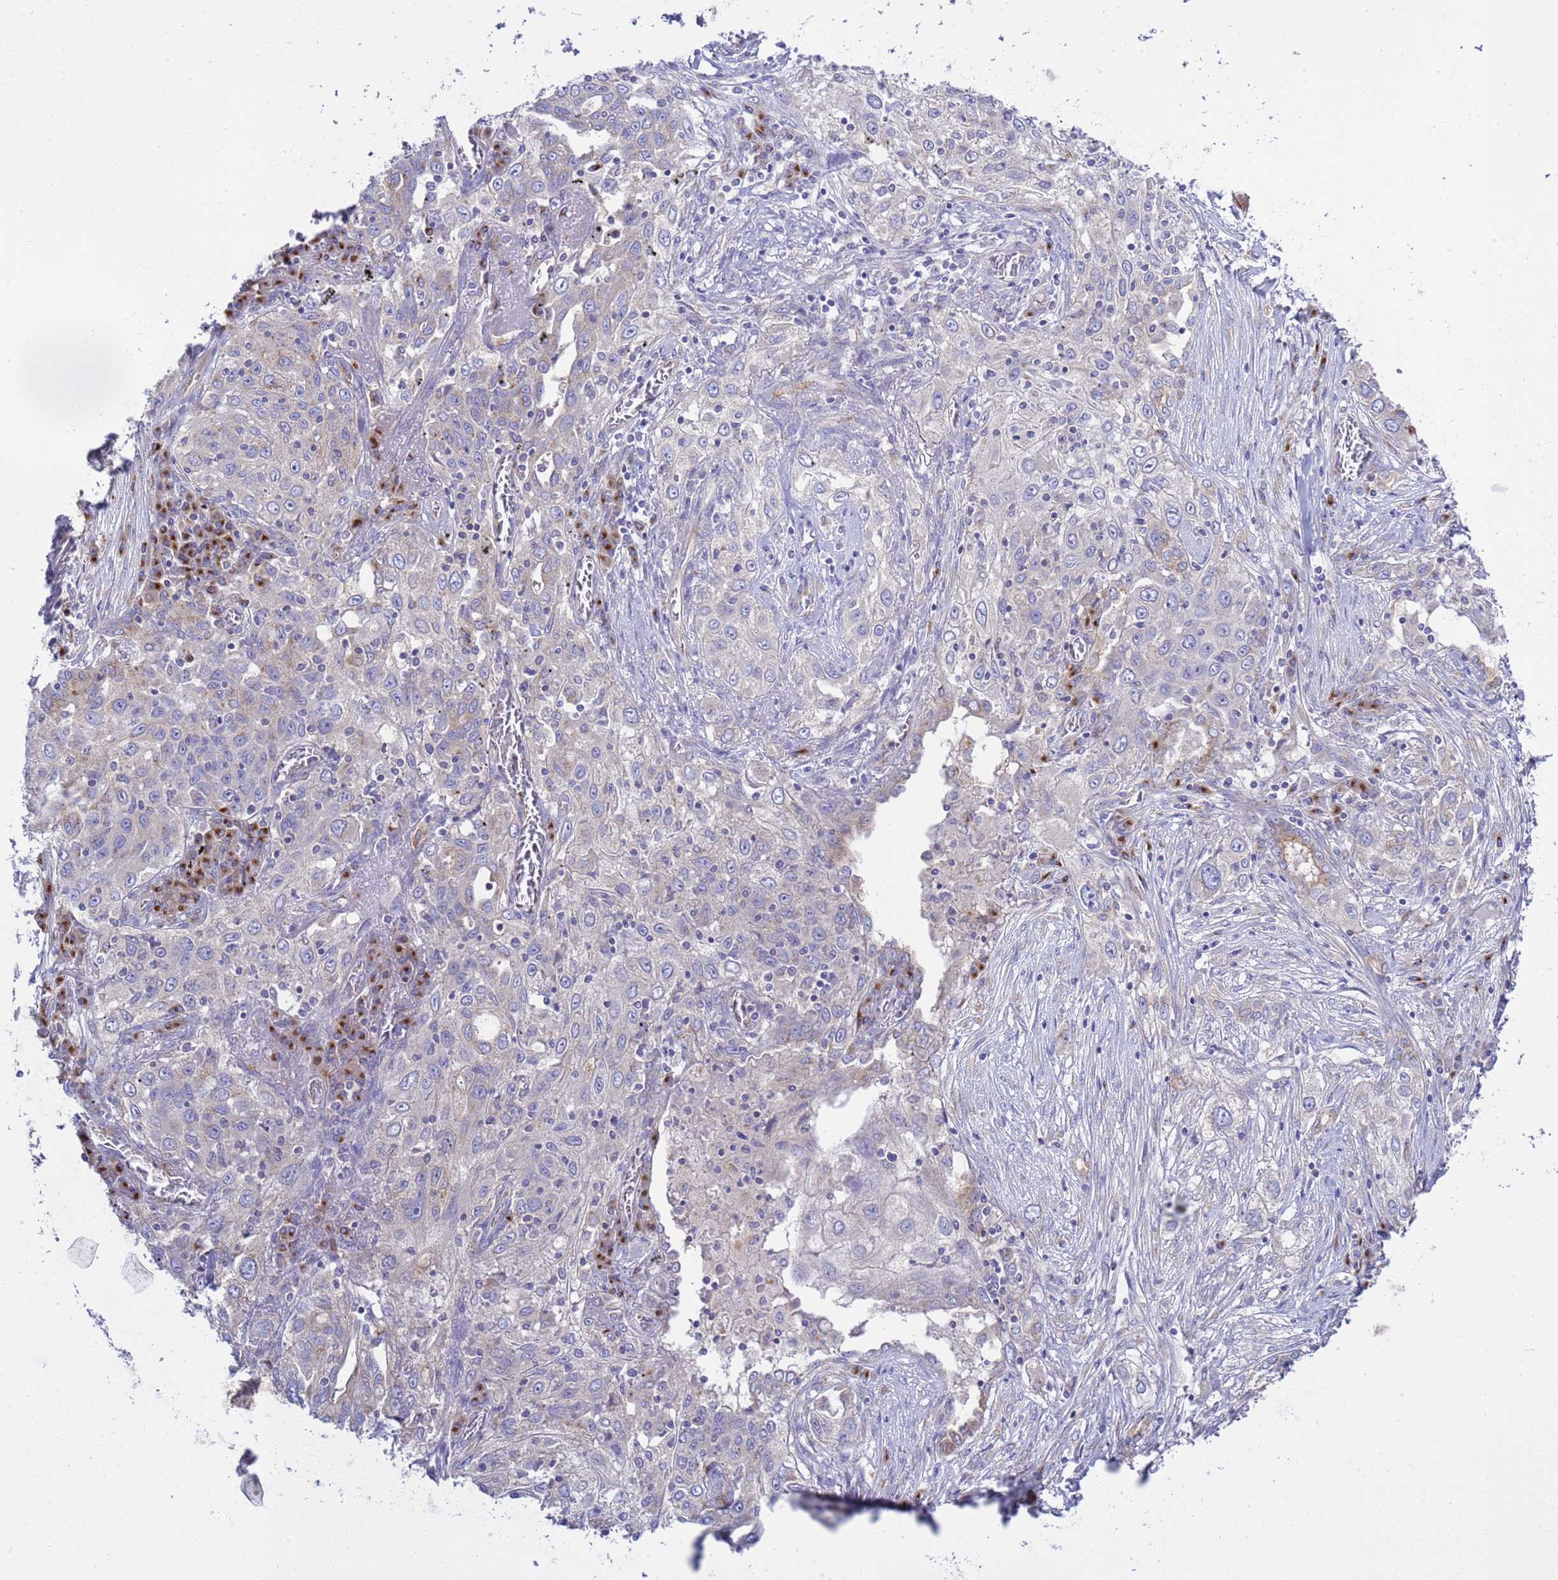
{"staining": {"intensity": "negative", "quantity": "none", "location": "none"}, "tissue": "lung cancer", "cell_type": "Tumor cells", "image_type": "cancer", "snomed": [{"axis": "morphology", "description": "Squamous cell carcinoma, NOS"}, {"axis": "topography", "description": "Lung"}], "caption": "Immunohistochemistry (IHC) histopathology image of neoplastic tissue: lung cancer (squamous cell carcinoma) stained with DAB (3,3'-diaminobenzidine) demonstrates no significant protein staining in tumor cells. (Brightfield microscopy of DAB immunohistochemistry at high magnification).", "gene": "ANAPC1", "patient": {"sex": "female", "age": 69}}